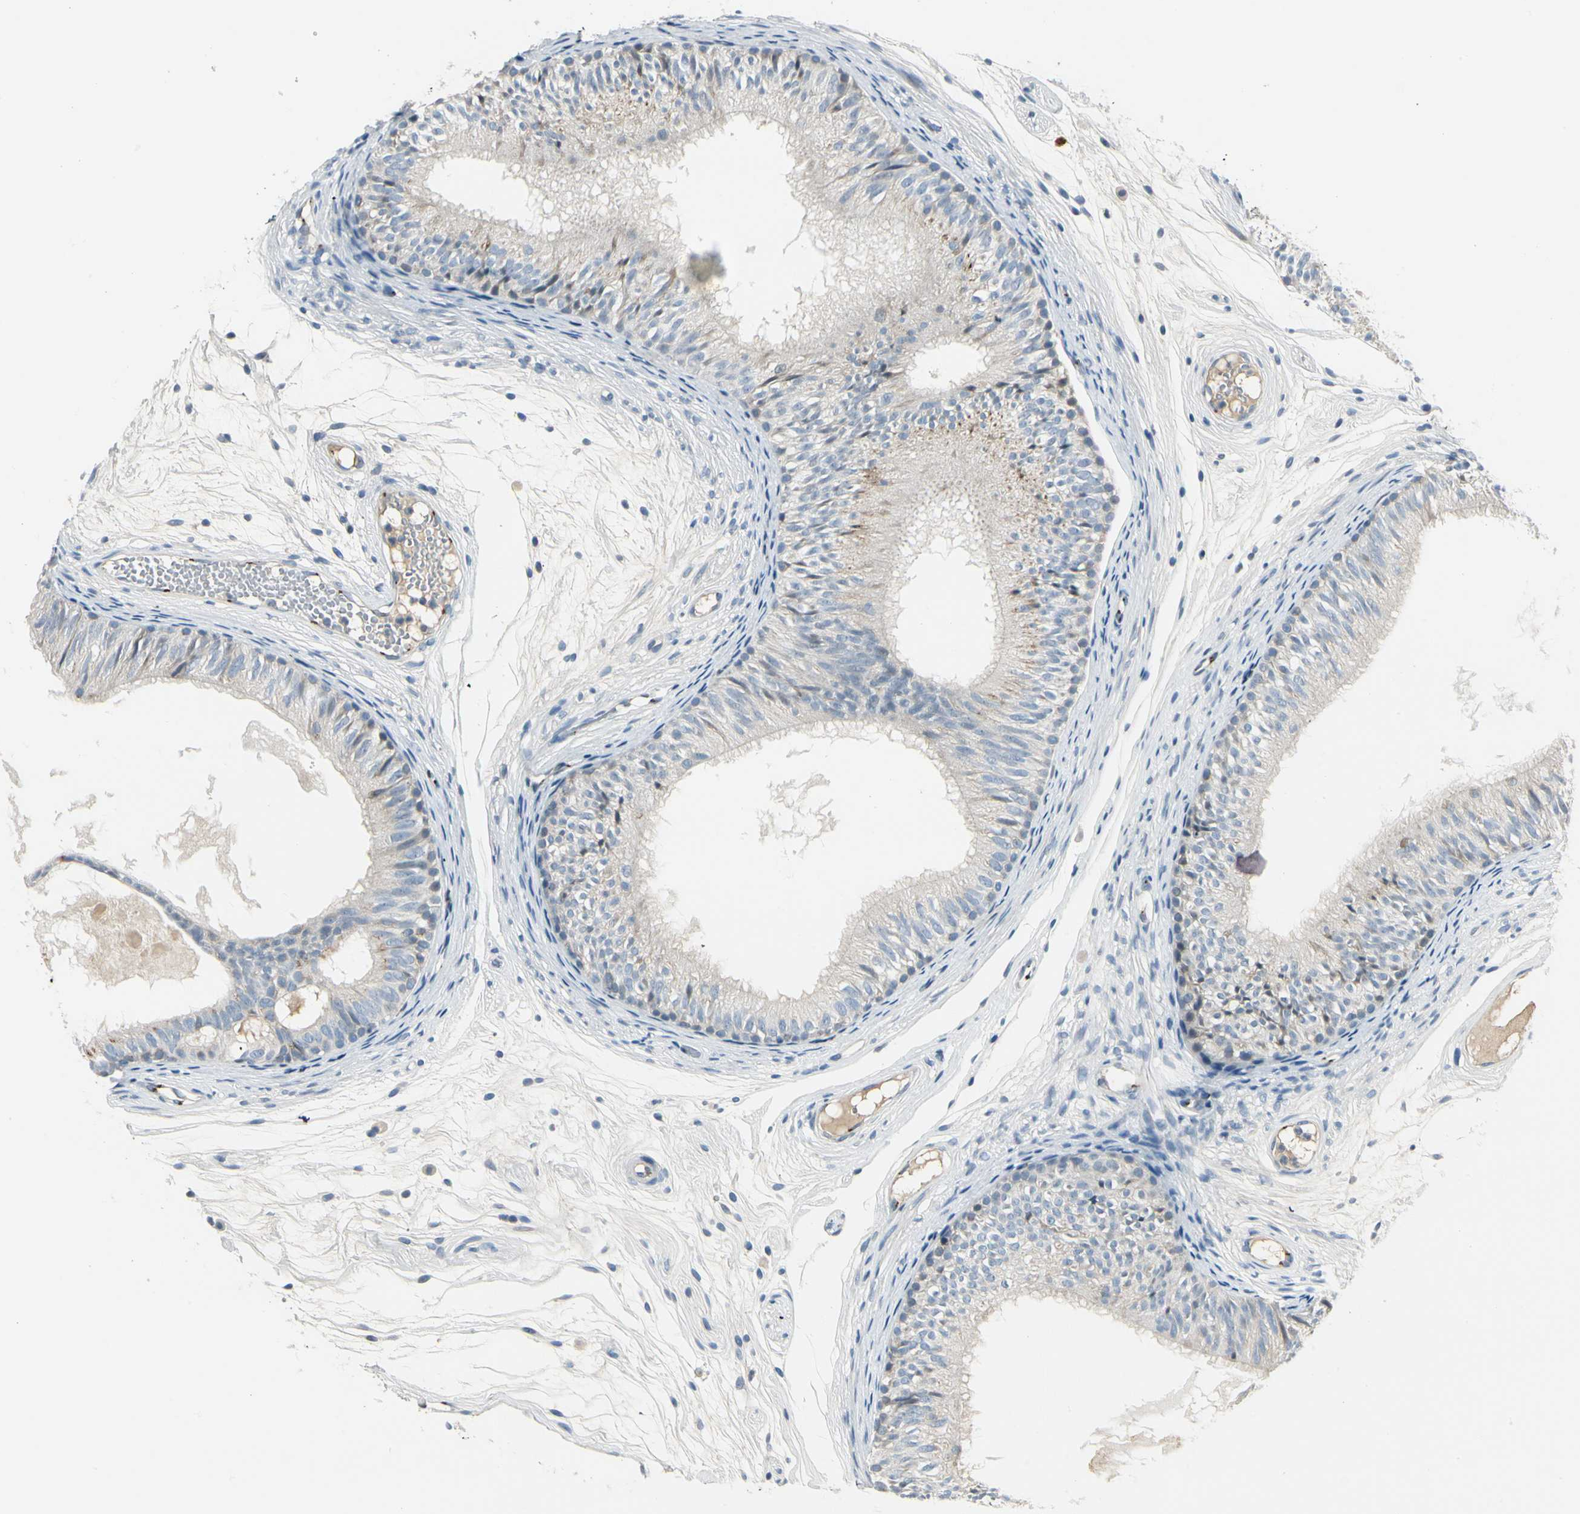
{"staining": {"intensity": "weak", "quantity": "<25%", "location": "cytoplasmic/membranous"}, "tissue": "epididymis", "cell_type": "Glandular cells", "image_type": "normal", "snomed": [{"axis": "morphology", "description": "Normal tissue, NOS"}, {"axis": "morphology", "description": "Atrophy, NOS"}, {"axis": "topography", "description": "Testis"}, {"axis": "topography", "description": "Epididymis"}], "caption": "IHC of unremarkable human epididymis reveals no expression in glandular cells.", "gene": "MANSC1", "patient": {"sex": "male", "age": 18}}